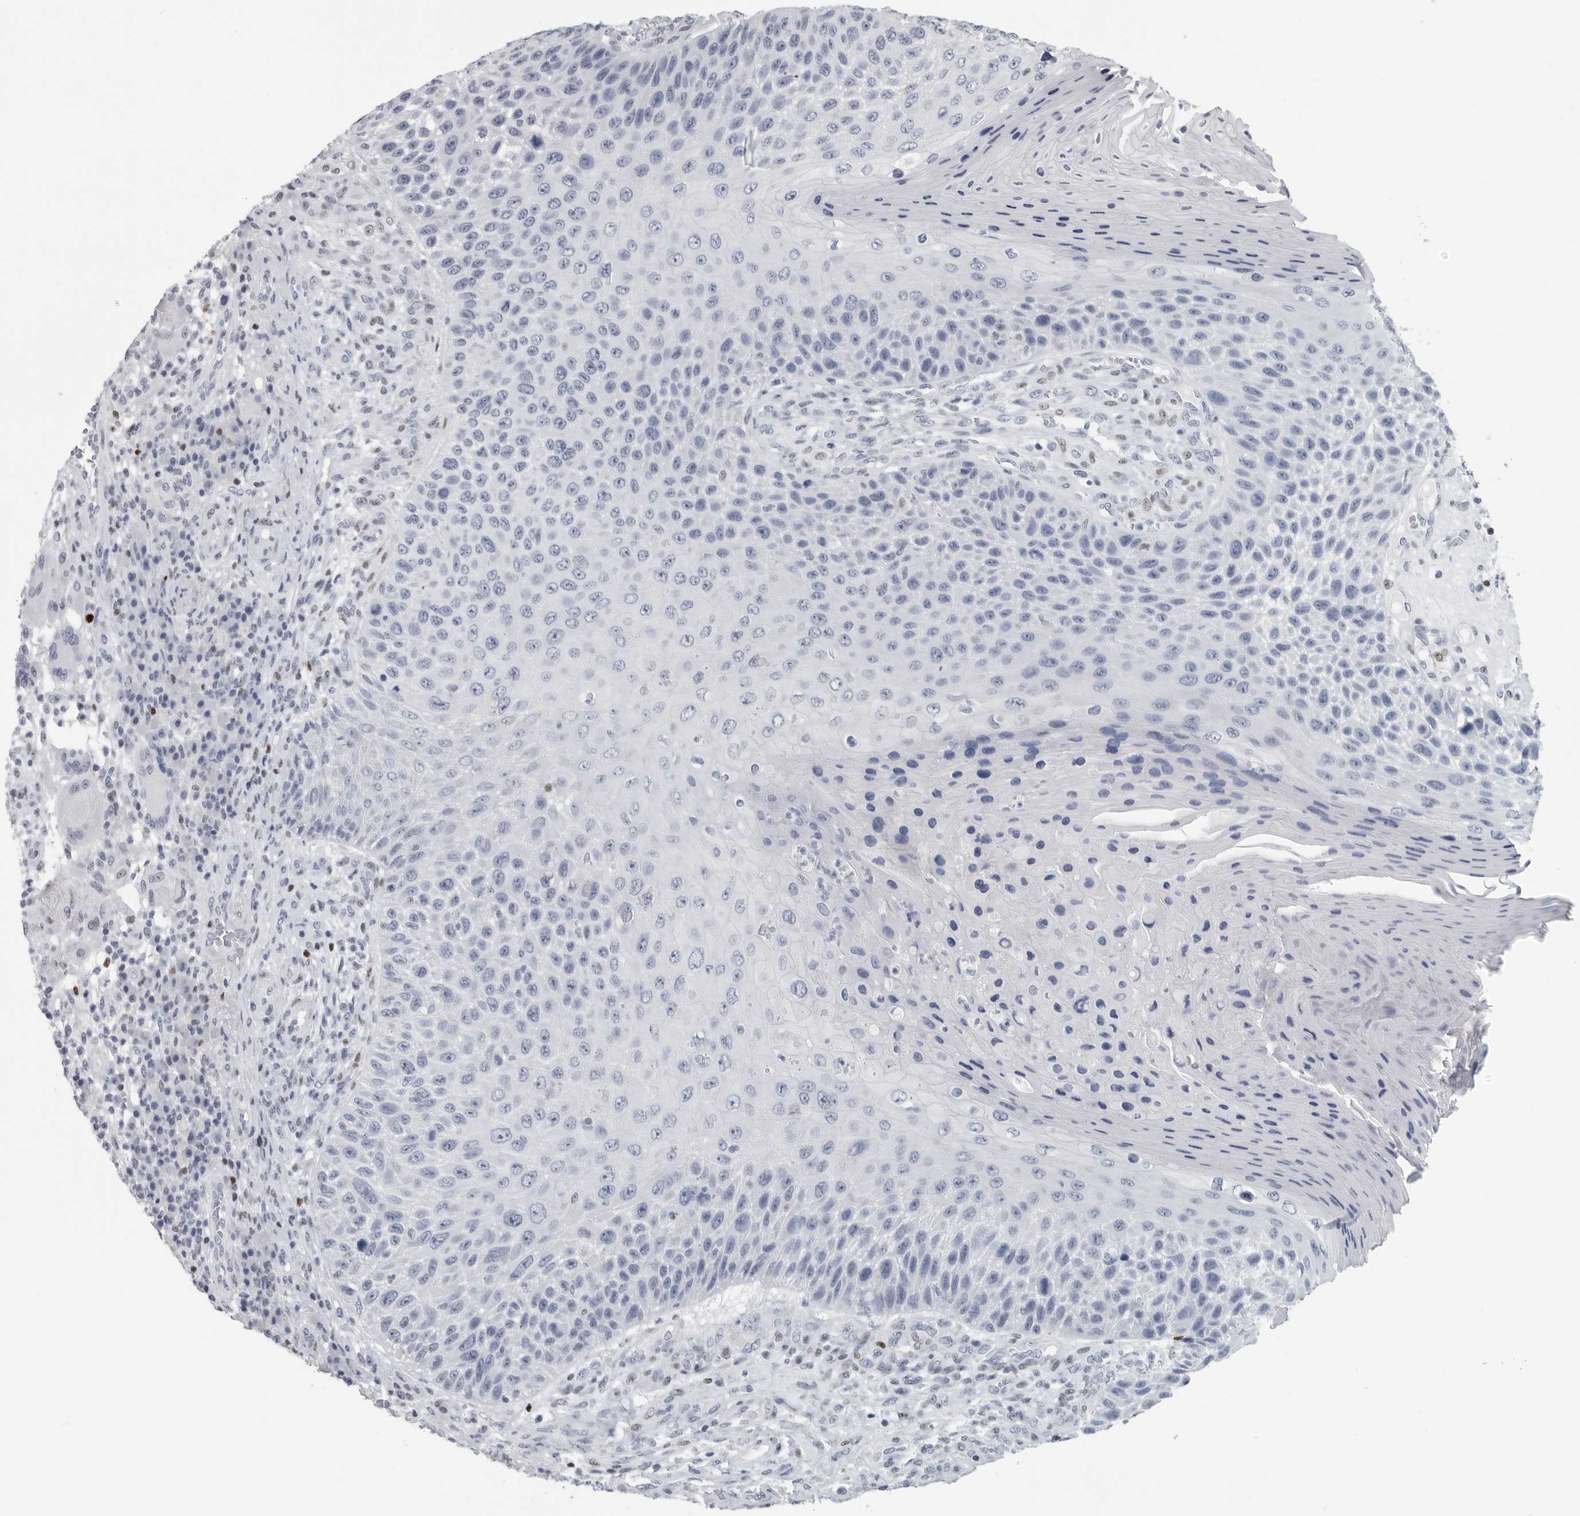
{"staining": {"intensity": "negative", "quantity": "none", "location": "none"}, "tissue": "skin cancer", "cell_type": "Tumor cells", "image_type": "cancer", "snomed": [{"axis": "morphology", "description": "Squamous cell carcinoma, NOS"}, {"axis": "topography", "description": "Skin"}], "caption": "An IHC micrograph of skin squamous cell carcinoma is shown. There is no staining in tumor cells of skin squamous cell carcinoma.", "gene": "SATB2", "patient": {"sex": "female", "age": 88}}